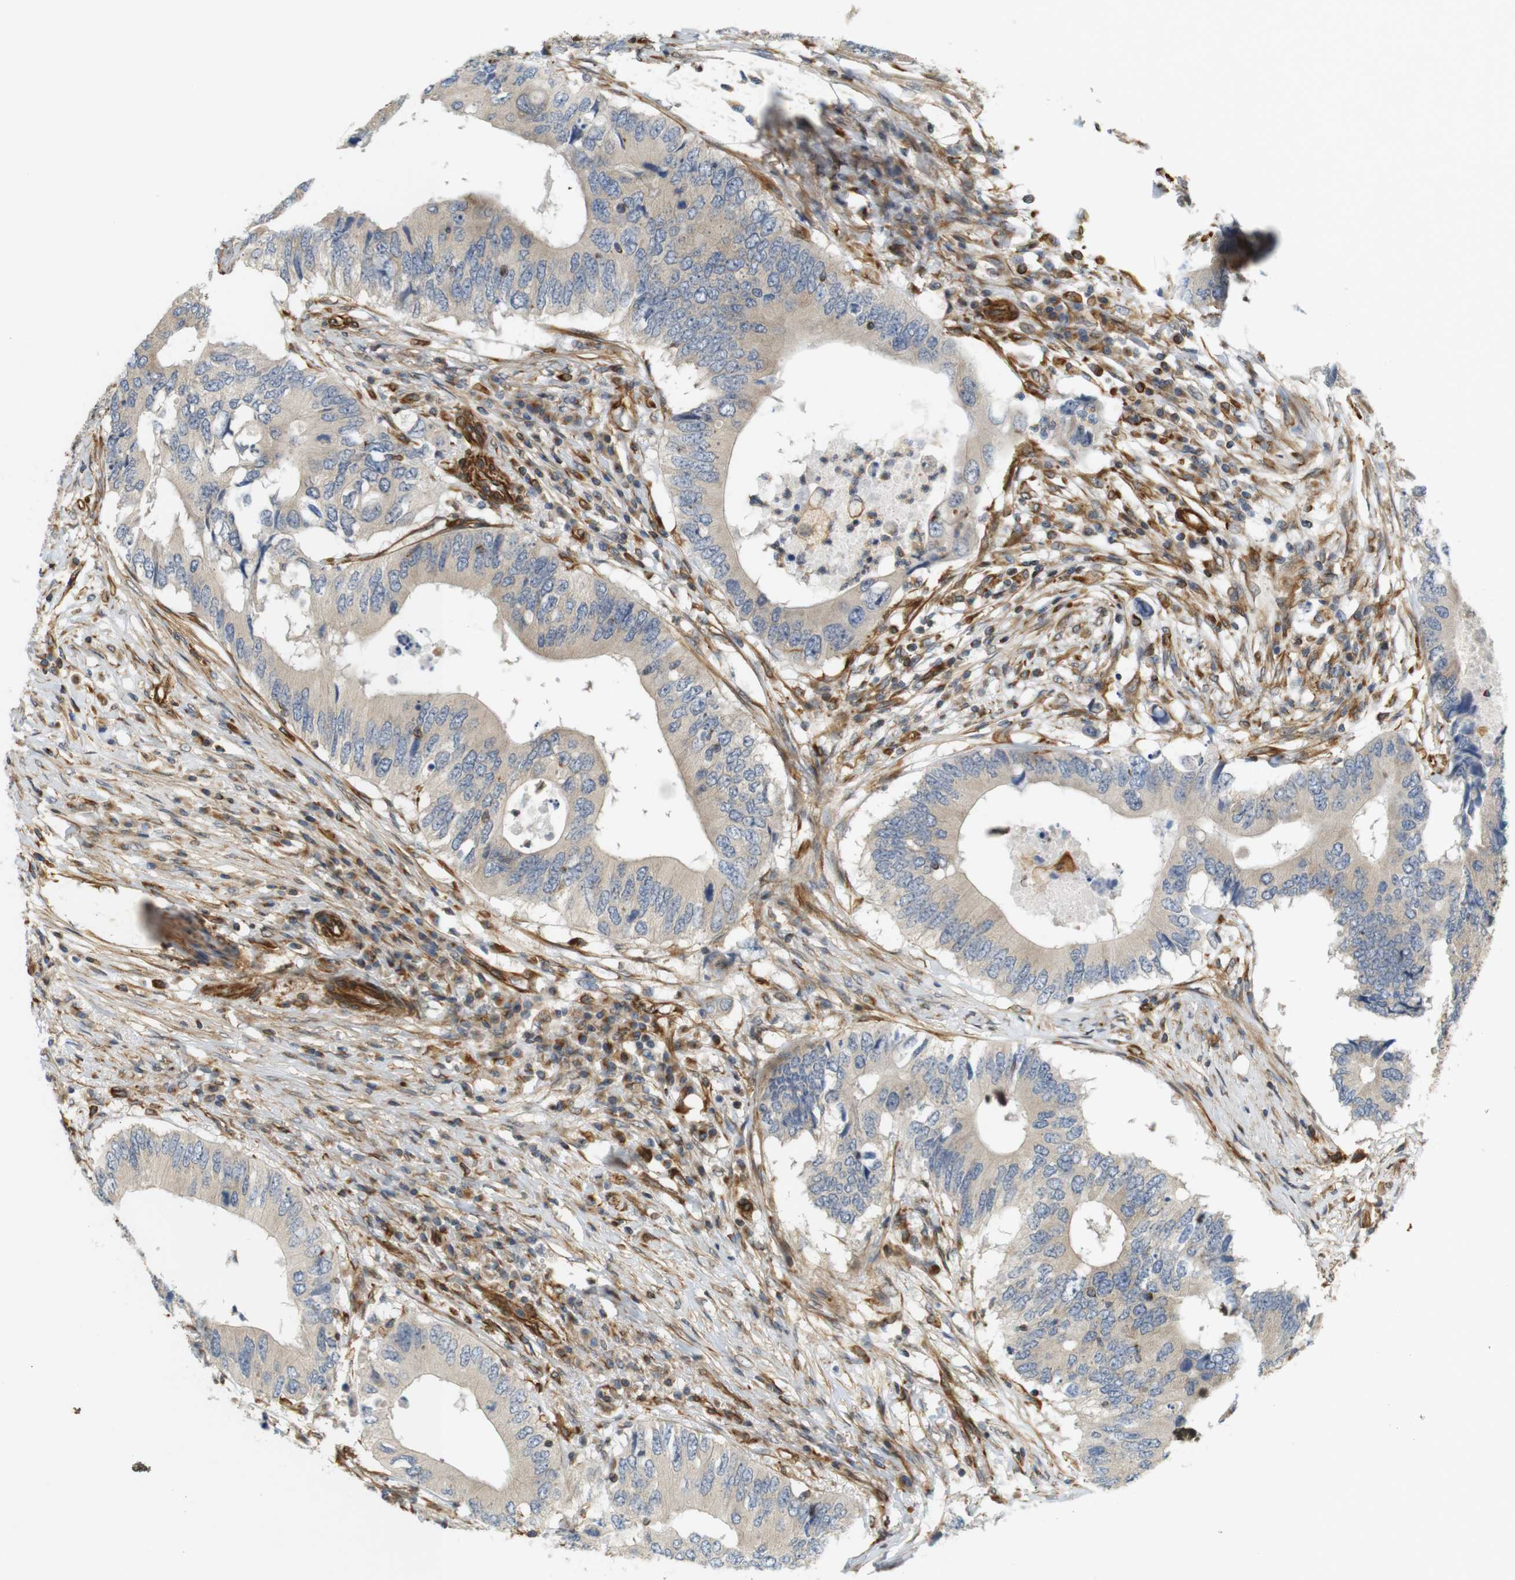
{"staining": {"intensity": "negative", "quantity": "none", "location": "none"}, "tissue": "colorectal cancer", "cell_type": "Tumor cells", "image_type": "cancer", "snomed": [{"axis": "morphology", "description": "Adenocarcinoma, NOS"}, {"axis": "topography", "description": "Colon"}], "caption": "A micrograph of human adenocarcinoma (colorectal) is negative for staining in tumor cells.", "gene": "CYTH3", "patient": {"sex": "male", "age": 71}}